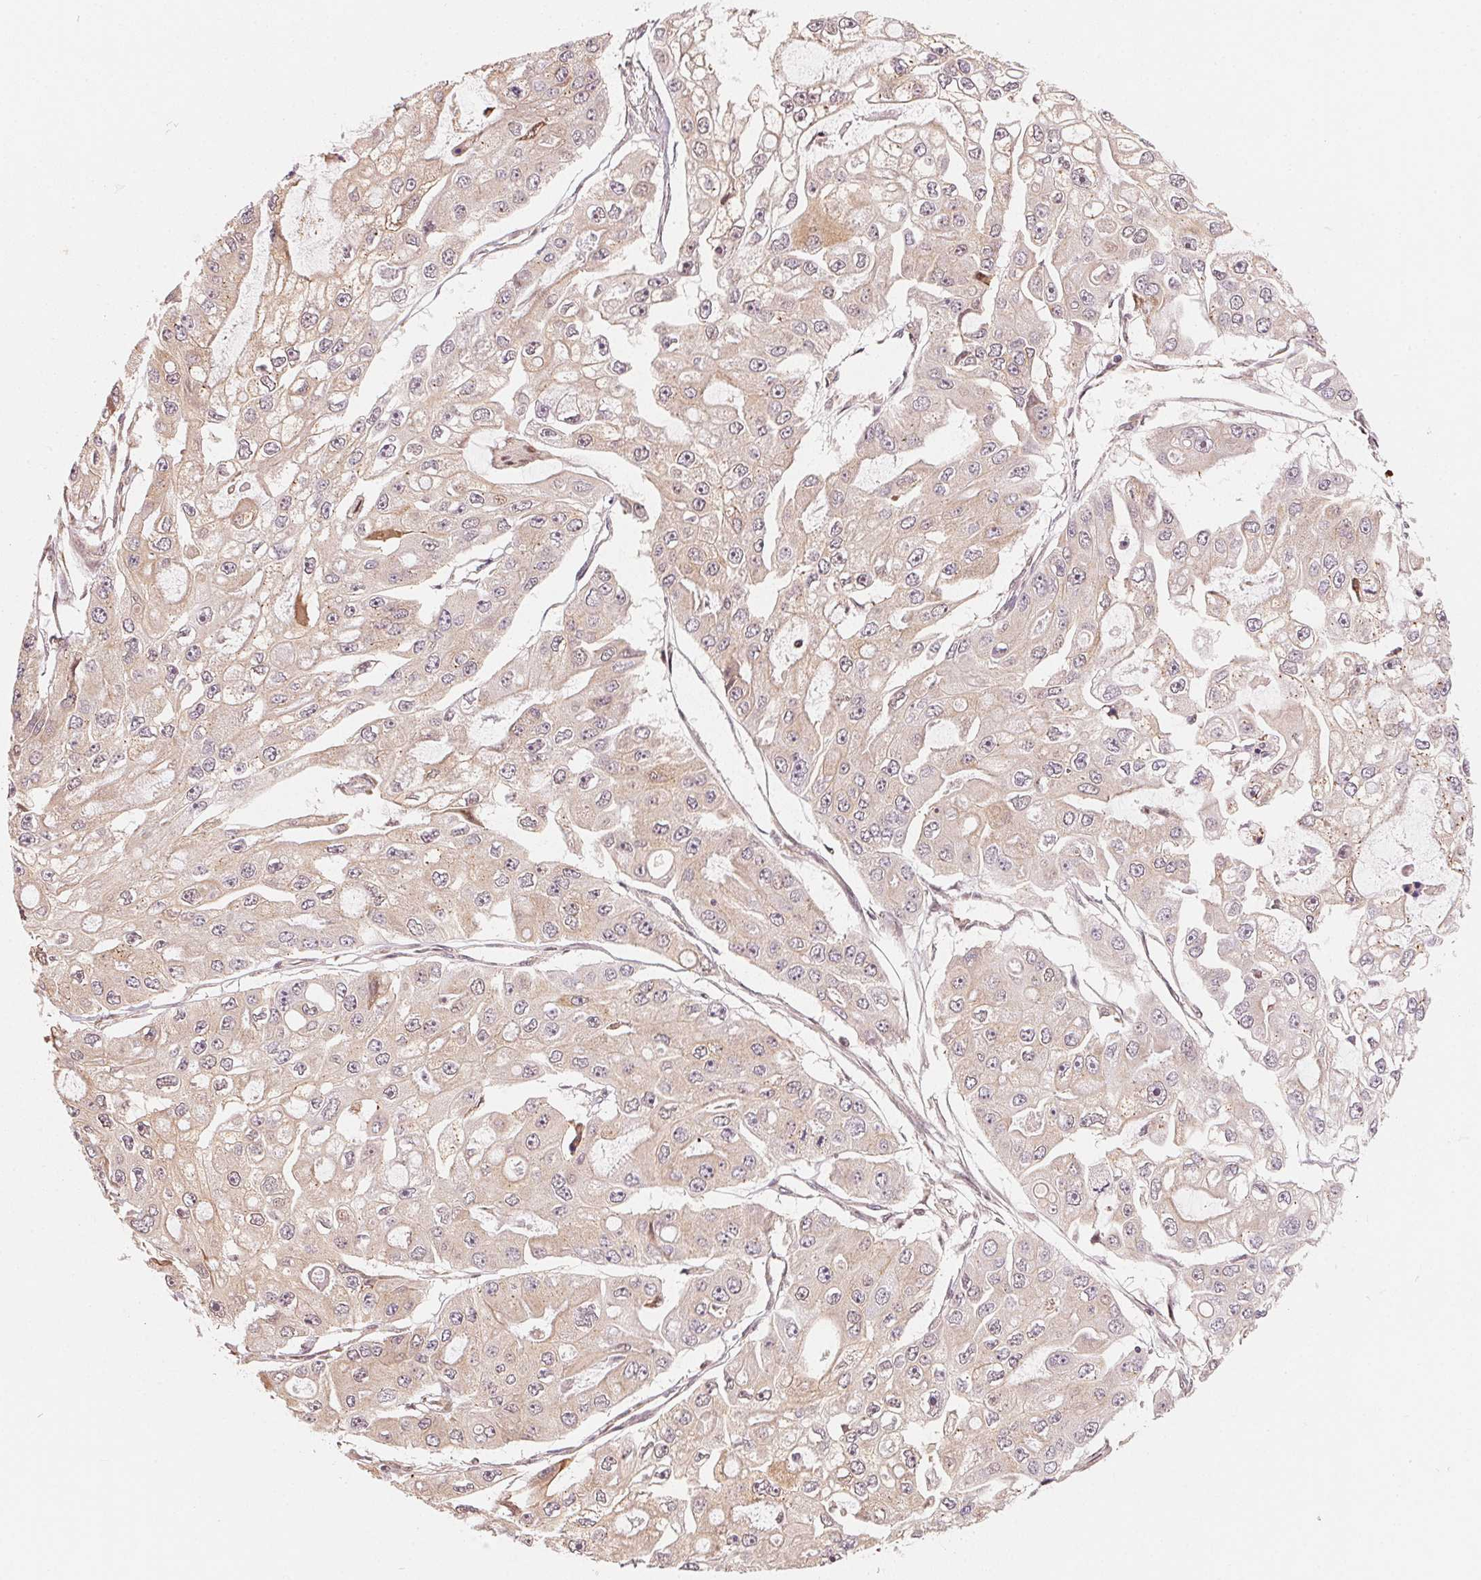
{"staining": {"intensity": "moderate", "quantity": "<25%", "location": "cytoplasmic/membranous"}, "tissue": "ovarian cancer", "cell_type": "Tumor cells", "image_type": "cancer", "snomed": [{"axis": "morphology", "description": "Cystadenocarcinoma, serous, NOS"}, {"axis": "topography", "description": "Ovary"}], "caption": "Protein staining of ovarian cancer tissue reveals moderate cytoplasmic/membranous expression in about <25% of tumor cells.", "gene": "PRKN", "patient": {"sex": "female", "age": 56}}